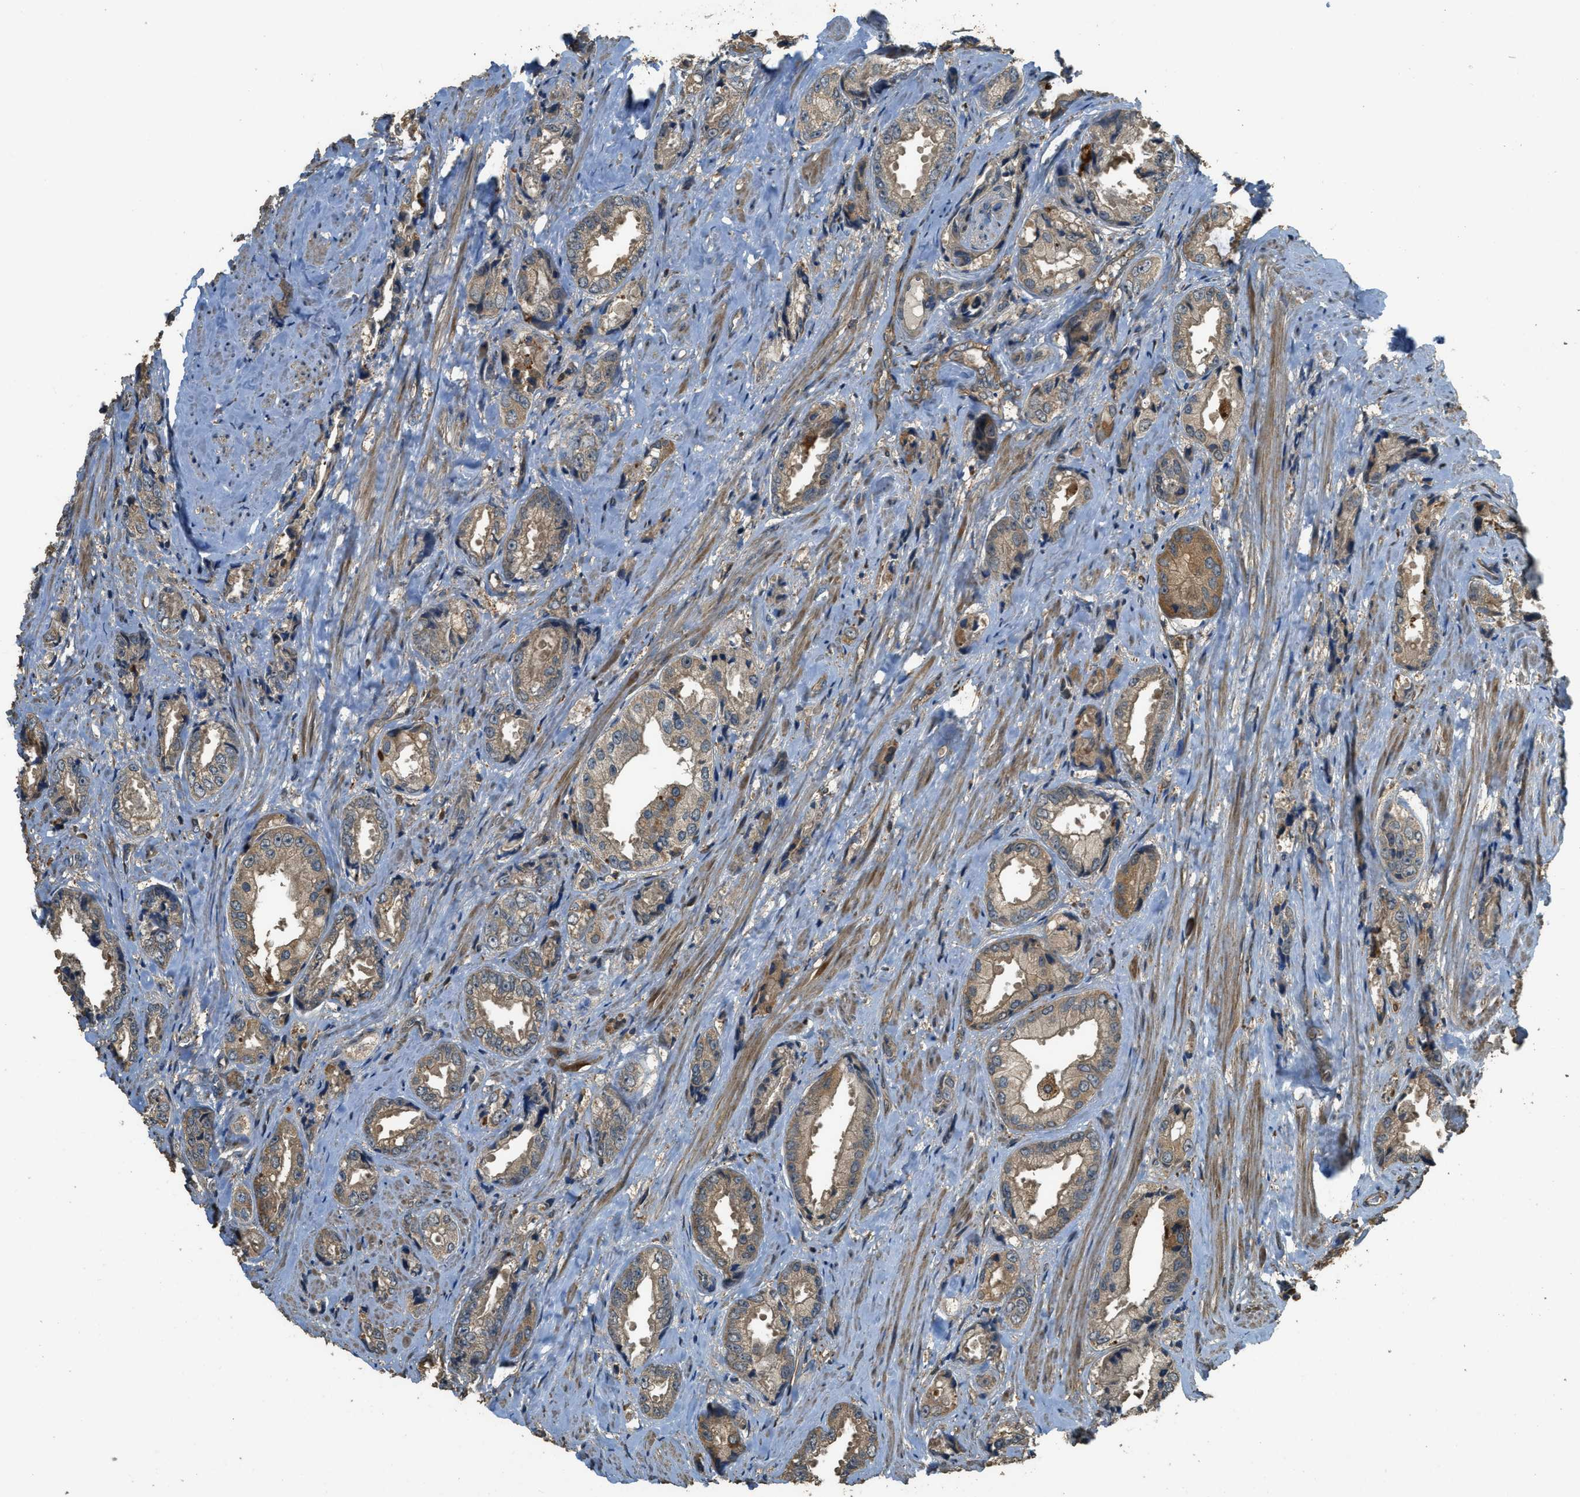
{"staining": {"intensity": "moderate", "quantity": "25%-75%", "location": "cytoplasmic/membranous"}, "tissue": "prostate cancer", "cell_type": "Tumor cells", "image_type": "cancer", "snomed": [{"axis": "morphology", "description": "Adenocarcinoma, High grade"}, {"axis": "topography", "description": "Prostate"}], "caption": "This is a micrograph of immunohistochemistry (IHC) staining of prostate cancer (high-grade adenocarcinoma), which shows moderate positivity in the cytoplasmic/membranous of tumor cells.", "gene": "PPP6R3", "patient": {"sex": "male", "age": 61}}